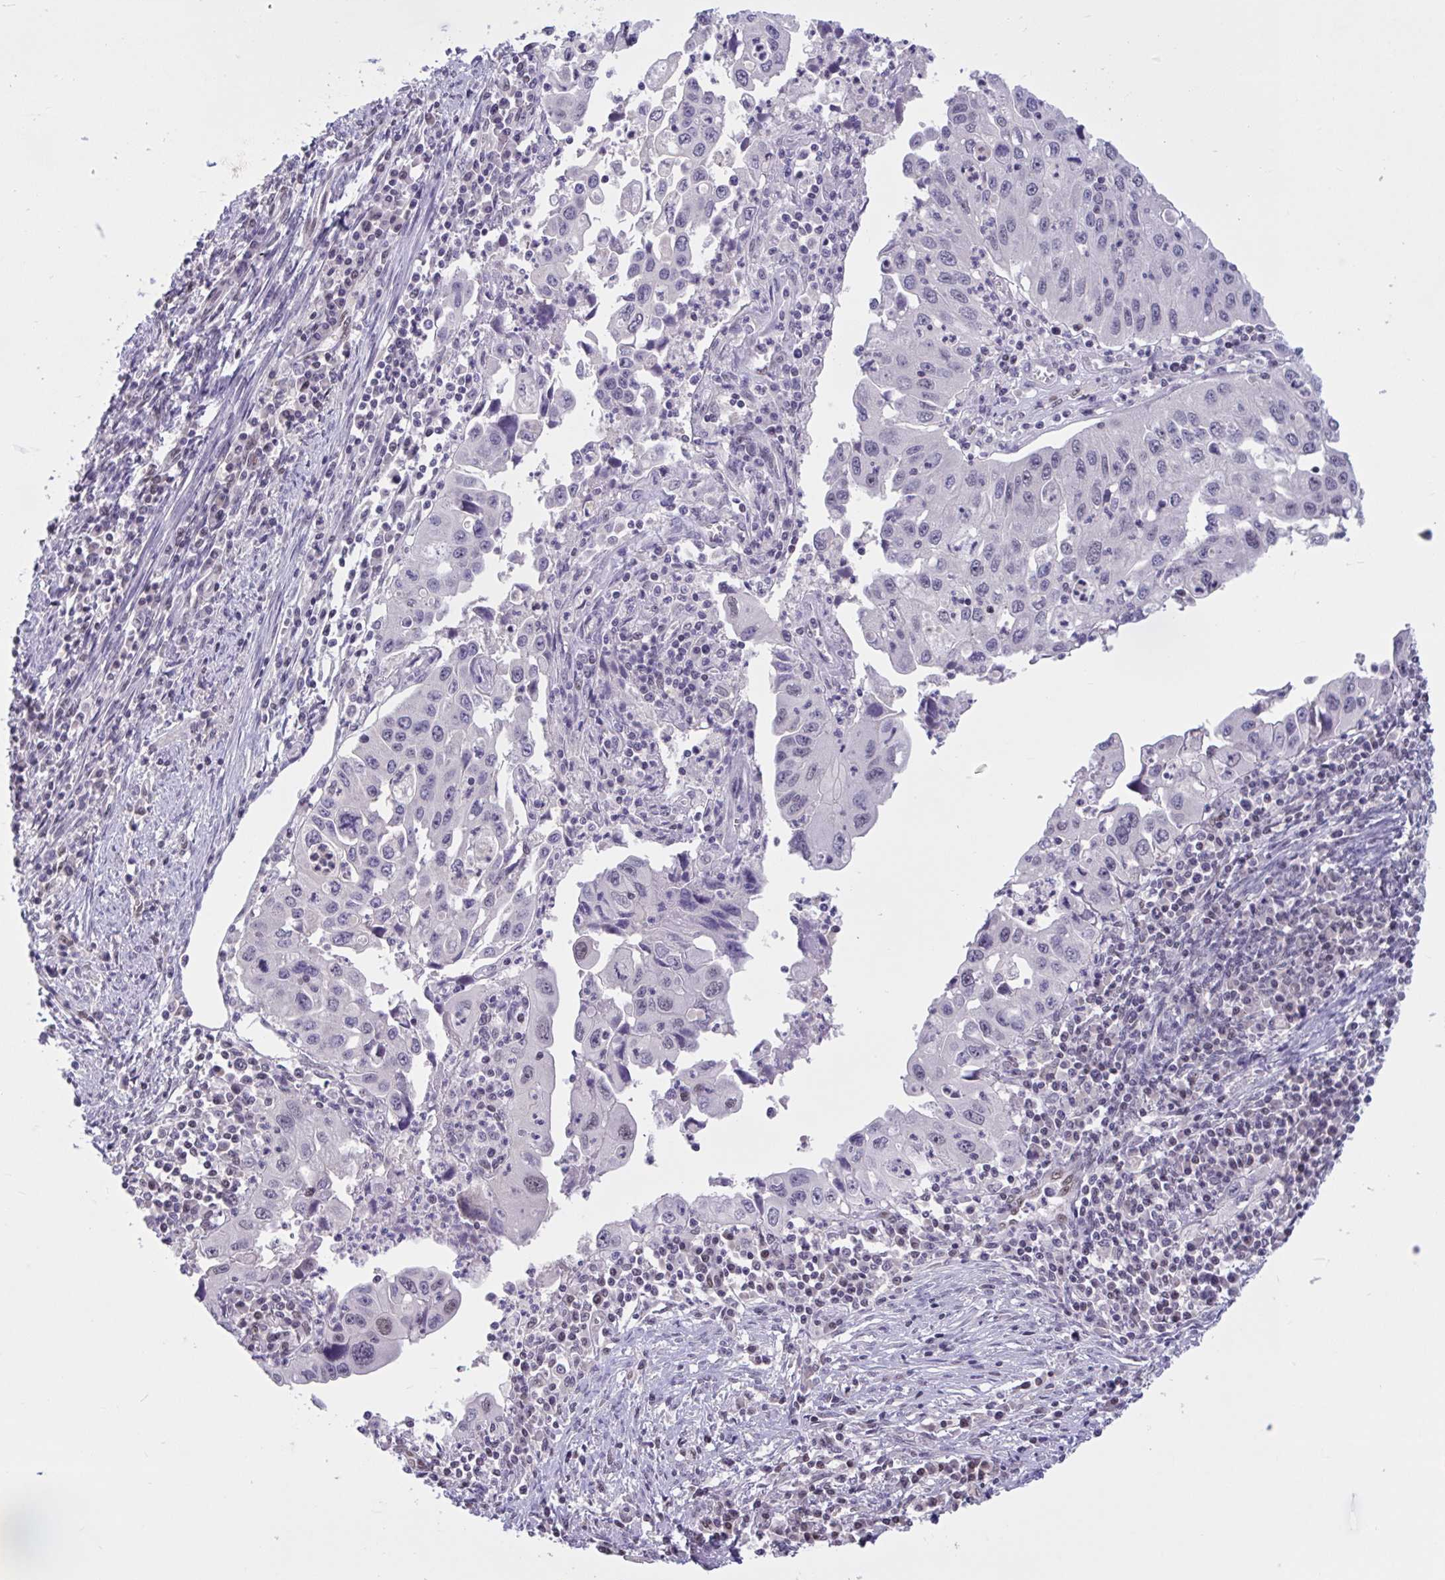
{"staining": {"intensity": "negative", "quantity": "none", "location": "none"}, "tissue": "endometrial cancer", "cell_type": "Tumor cells", "image_type": "cancer", "snomed": [{"axis": "morphology", "description": "Adenocarcinoma, NOS"}, {"axis": "topography", "description": "Uterus"}], "caption": "Tumor cells show no significant positivity in adenocarcinoma (endometrial).", "gene": "RBL1", "patient": {"sex": "female", "age": 62}}